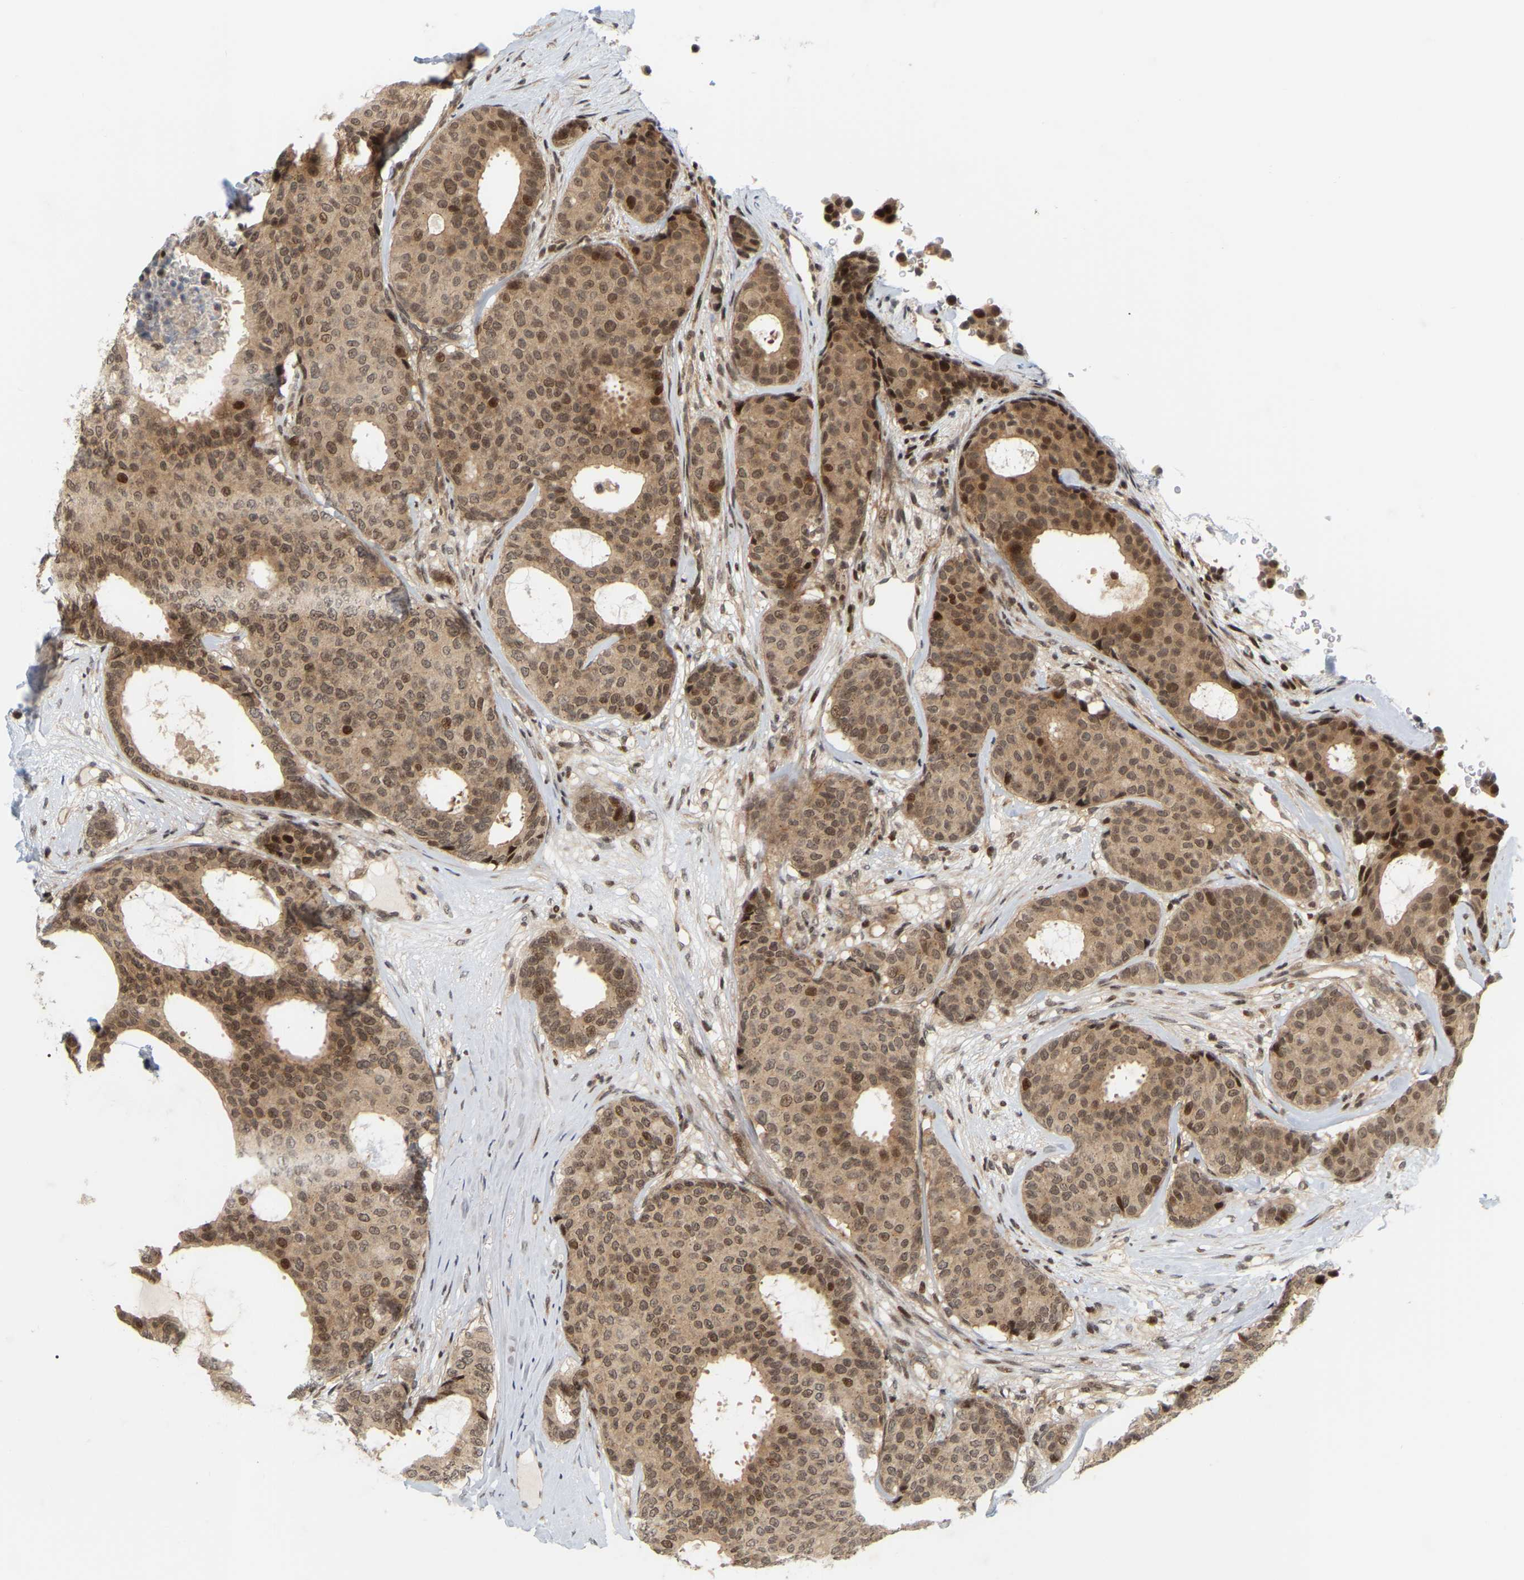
{"staining": {"intensity": "moderate", "quantity": ">75%", "location": "cytoplasmic/membranous,nuclear"}, "tissue": "breast cancer", "cell_type": "Tumor cells", "image_type": "cancer", "snomed": [{"axis": "morphology", "description": "Duct carcinoma"}, {"axis": "topography", "description": "Breast"}], "caption": "Breast intraductal carcinoma stained with immunohistochemistry demonstrates moderate cytoplasmic/membranous and nuclear positivity in approximately >75% of tumor cells. (Brightfield microscopy of DAB IHC at high magnification).", "gene": "NFE2L2", "patient": {"sex": "female", "age": 75}}